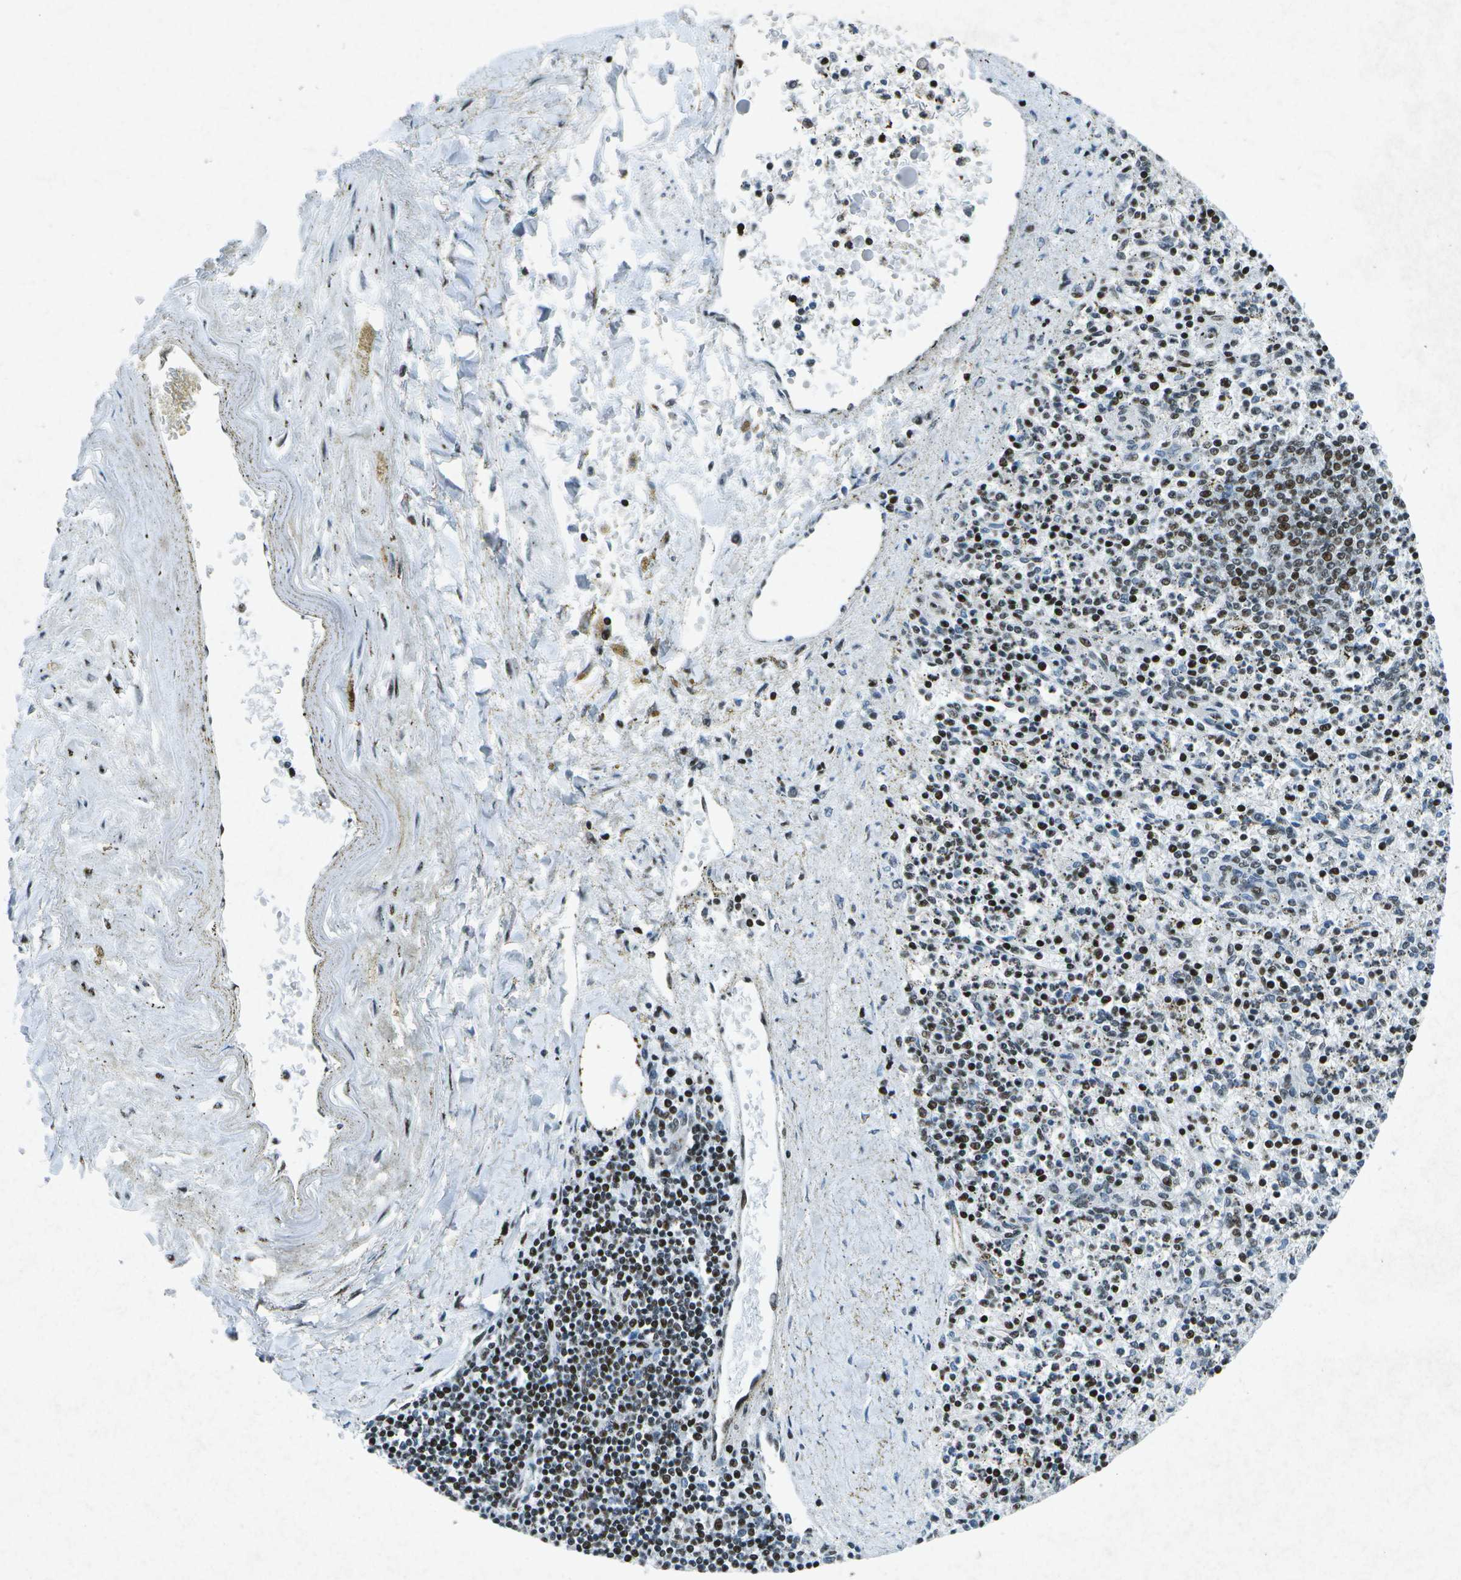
{"staining": {"intensity": "strong", "quantity": "25%-75%", "location": "nuclear"}, "tissue": "spleen", "cell_type": "Cells in red pulp", "image_type": "normal", "snomed": [{"axis": "morphology", "description": "Normal tissue, NOS"}, {"axis": "topography", "description": "Spleen"}], "caption": "Approximately 25%-75% of cells in red pulp in normal spleen exhibit strong nuclear protein expression as visualized by brown immunohistochemical staining.", "gene": "MTA2", "patient": {"sex": "male", "age": 72}}